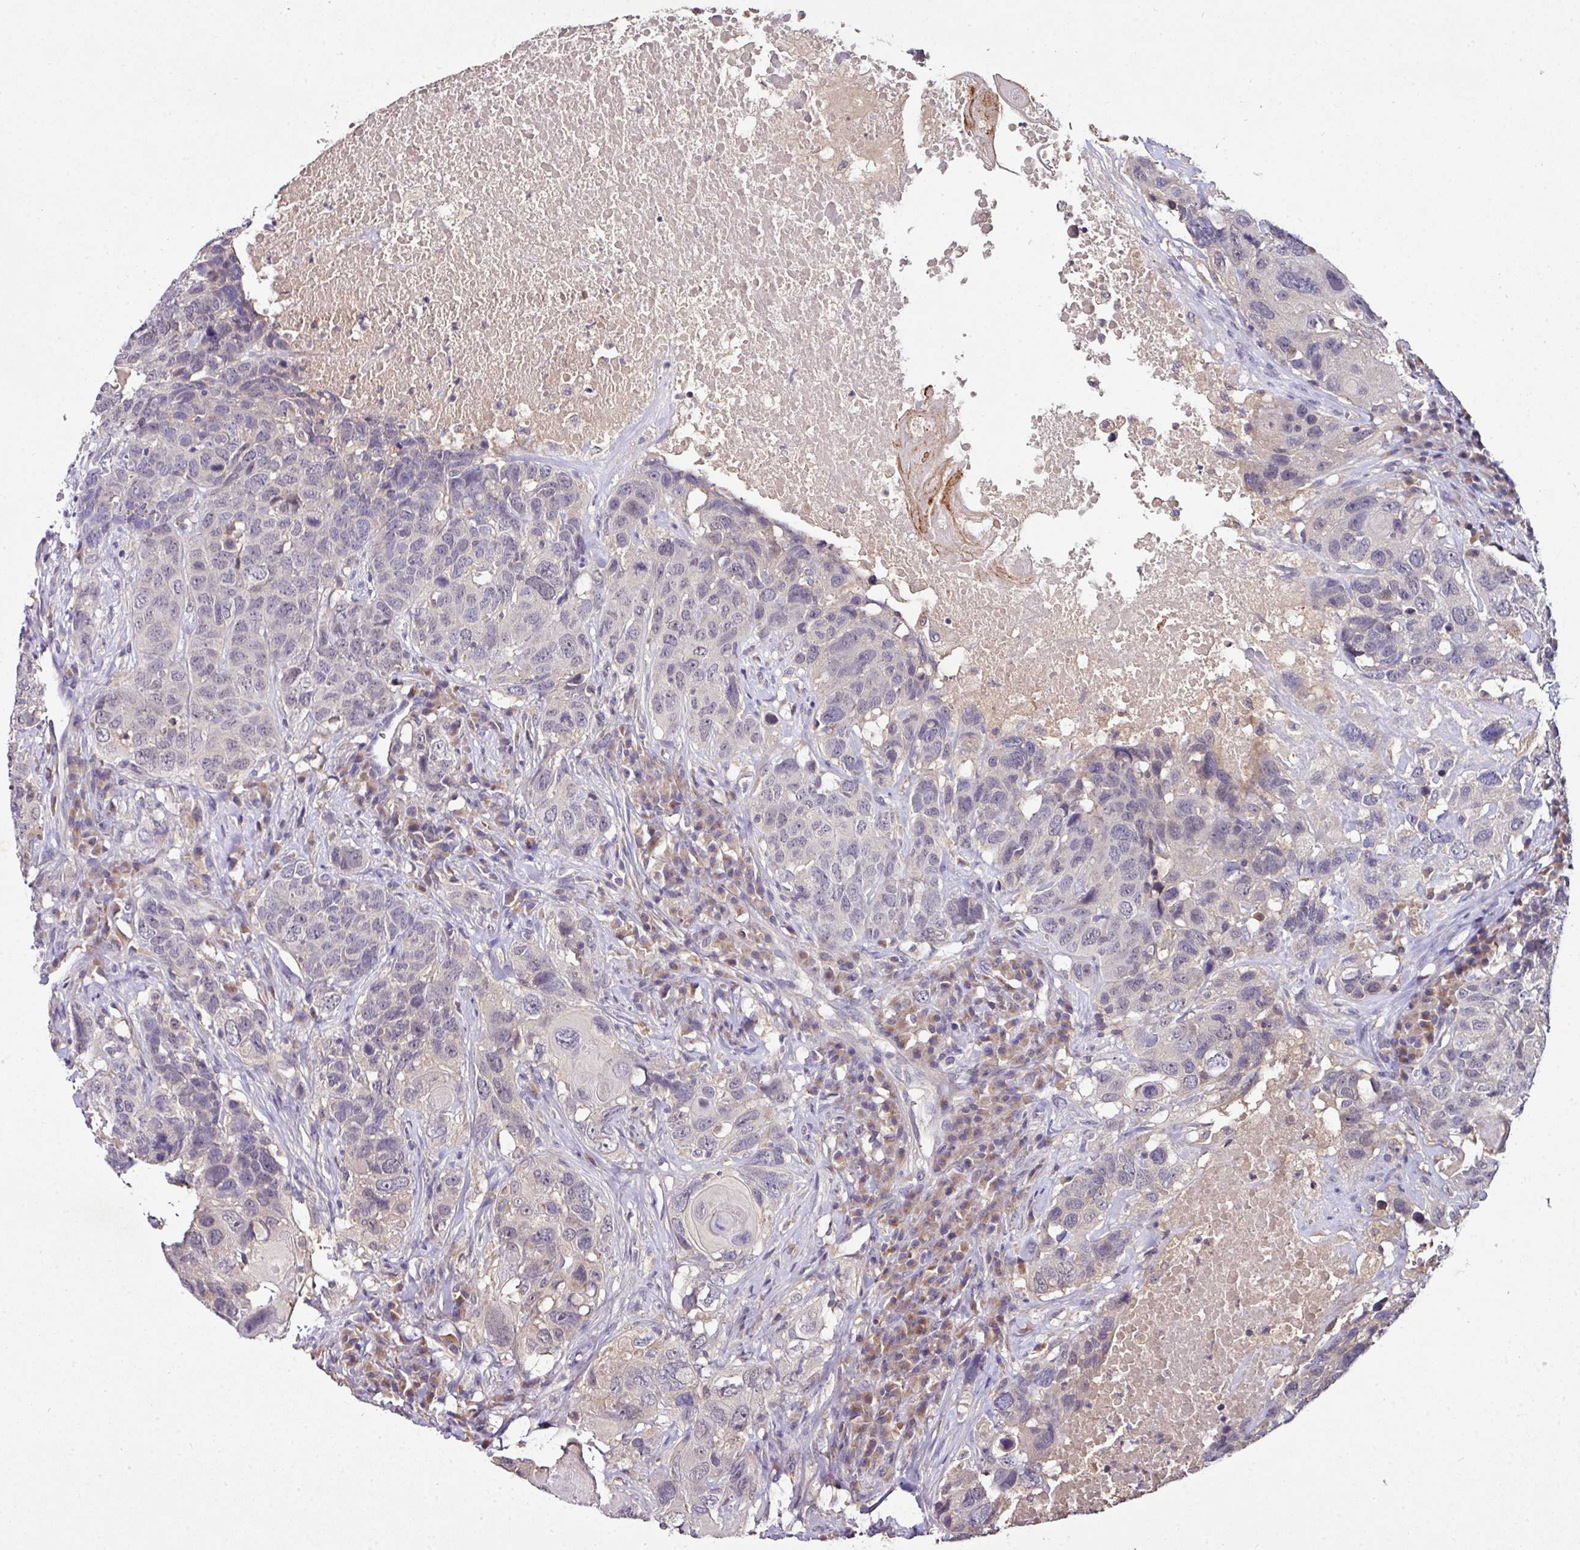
{"staining": {"intensity": "negative", "quantity": "none", "location": "none"}, "tissue": "head and neck cancer", "cell_type": "Tumor cells", "image_type": "cancer", "snomed": [{"axis": "morphology", "description": "Squamous cell carcinoma, NOS"}, {"axis": "topography", "description": "Head-Neck"}], "caption": "Human head and neck cancer stained for a protein using IHC demonstrates no staining in tumor cells.", "gene": "AEBP2", "patient": {"sex": "male", "age": 66}}